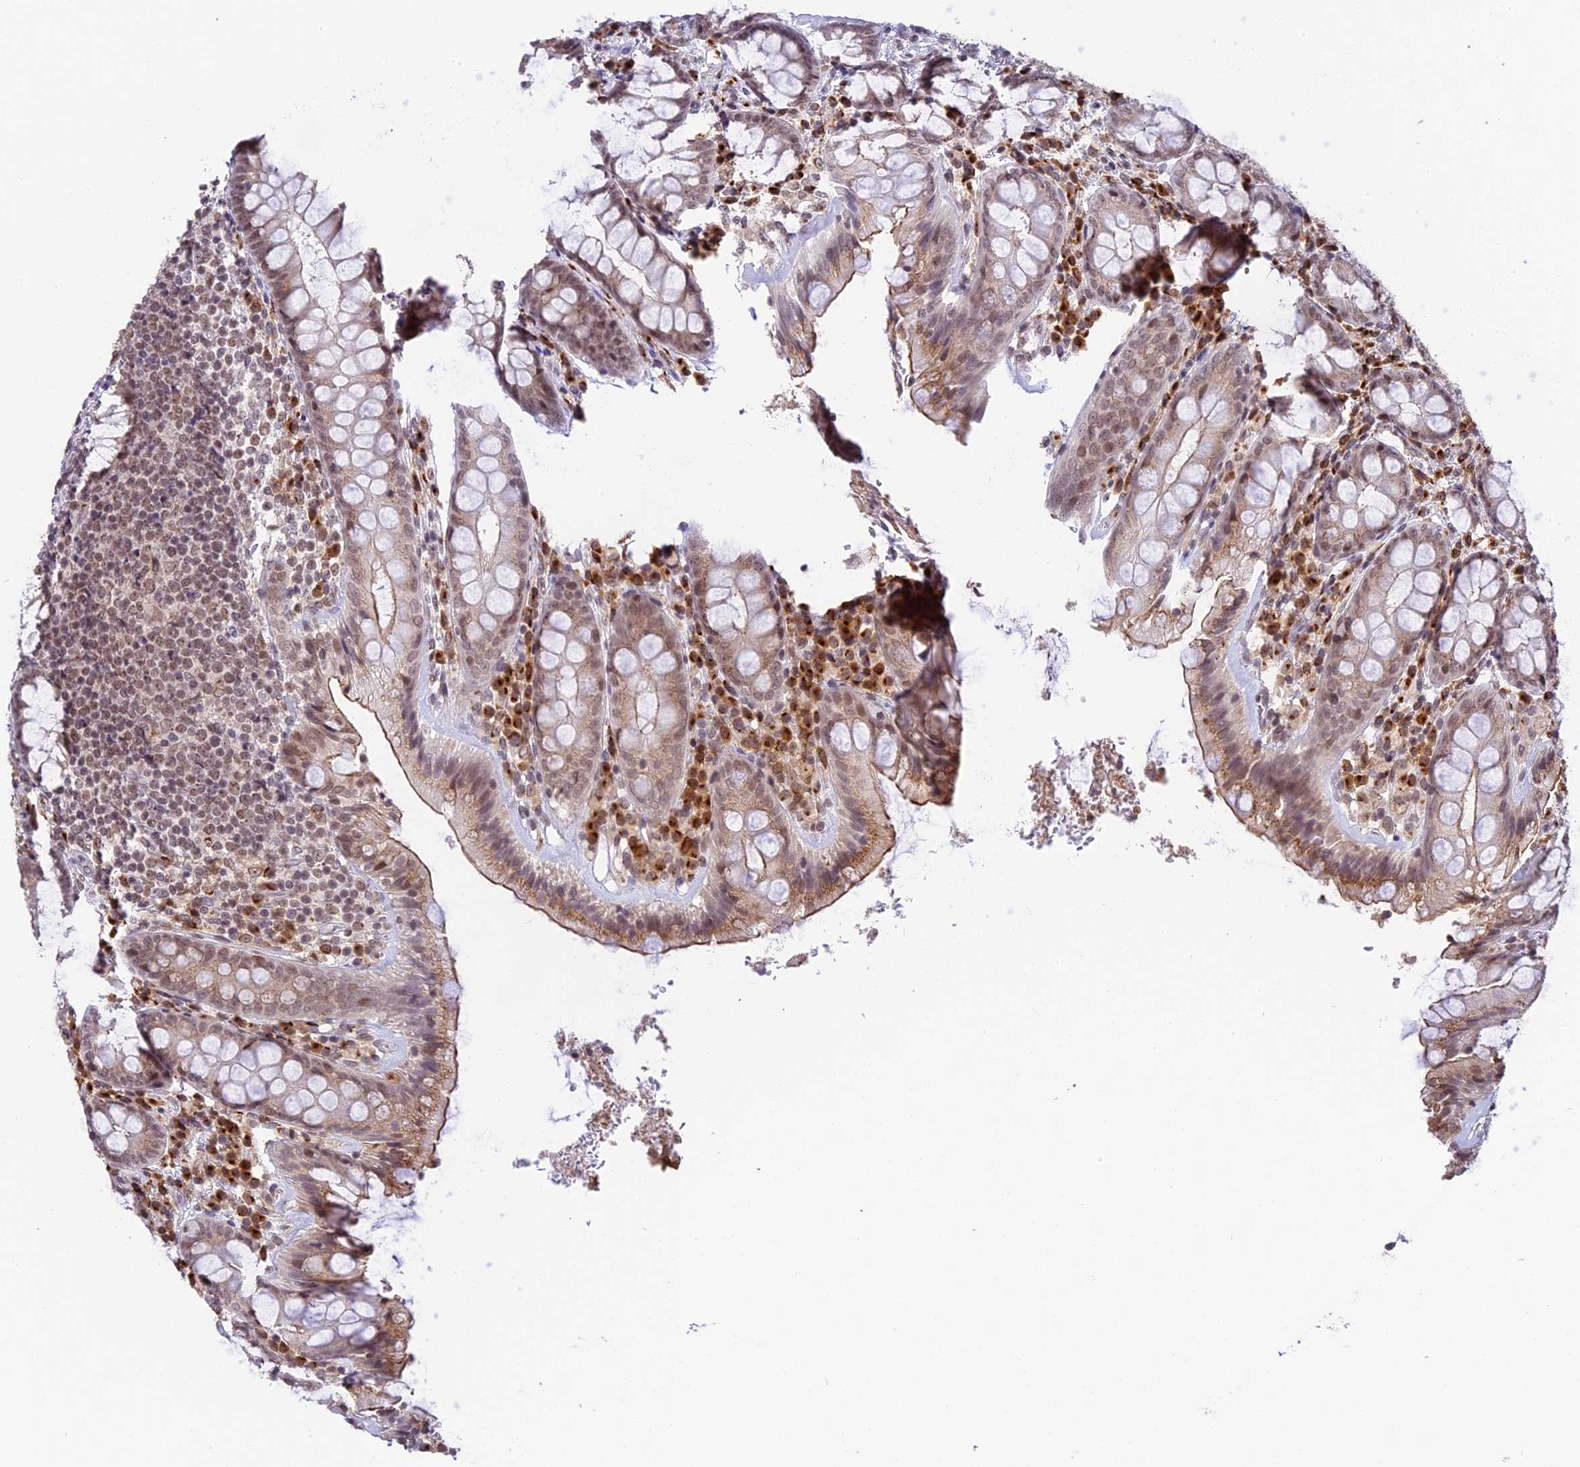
{"staining": {"intensity": "moderate", "quantity": ">75%", "location": "cytoplasmic/membranous,nuclear"}, "tissue": "rectum", "cell_type": "Glandular cells", "image_type": "normal", "snomed": [{"axis": "morphology", "description": "Normal tissue, NOS"}, {"axis": "topography", "description": "Rectum"}], "caption": "Normal rectum reveals moderate cytoplasmic/membranous,nuclear staining in about >75% of glandular cells (DAB (3,3'-diaminobenzidine) IHC, brown staining for protein, blue staining for nuclei)..", "gene": "HEATR5B", "patient": {"sex": "male", "age": 83}}